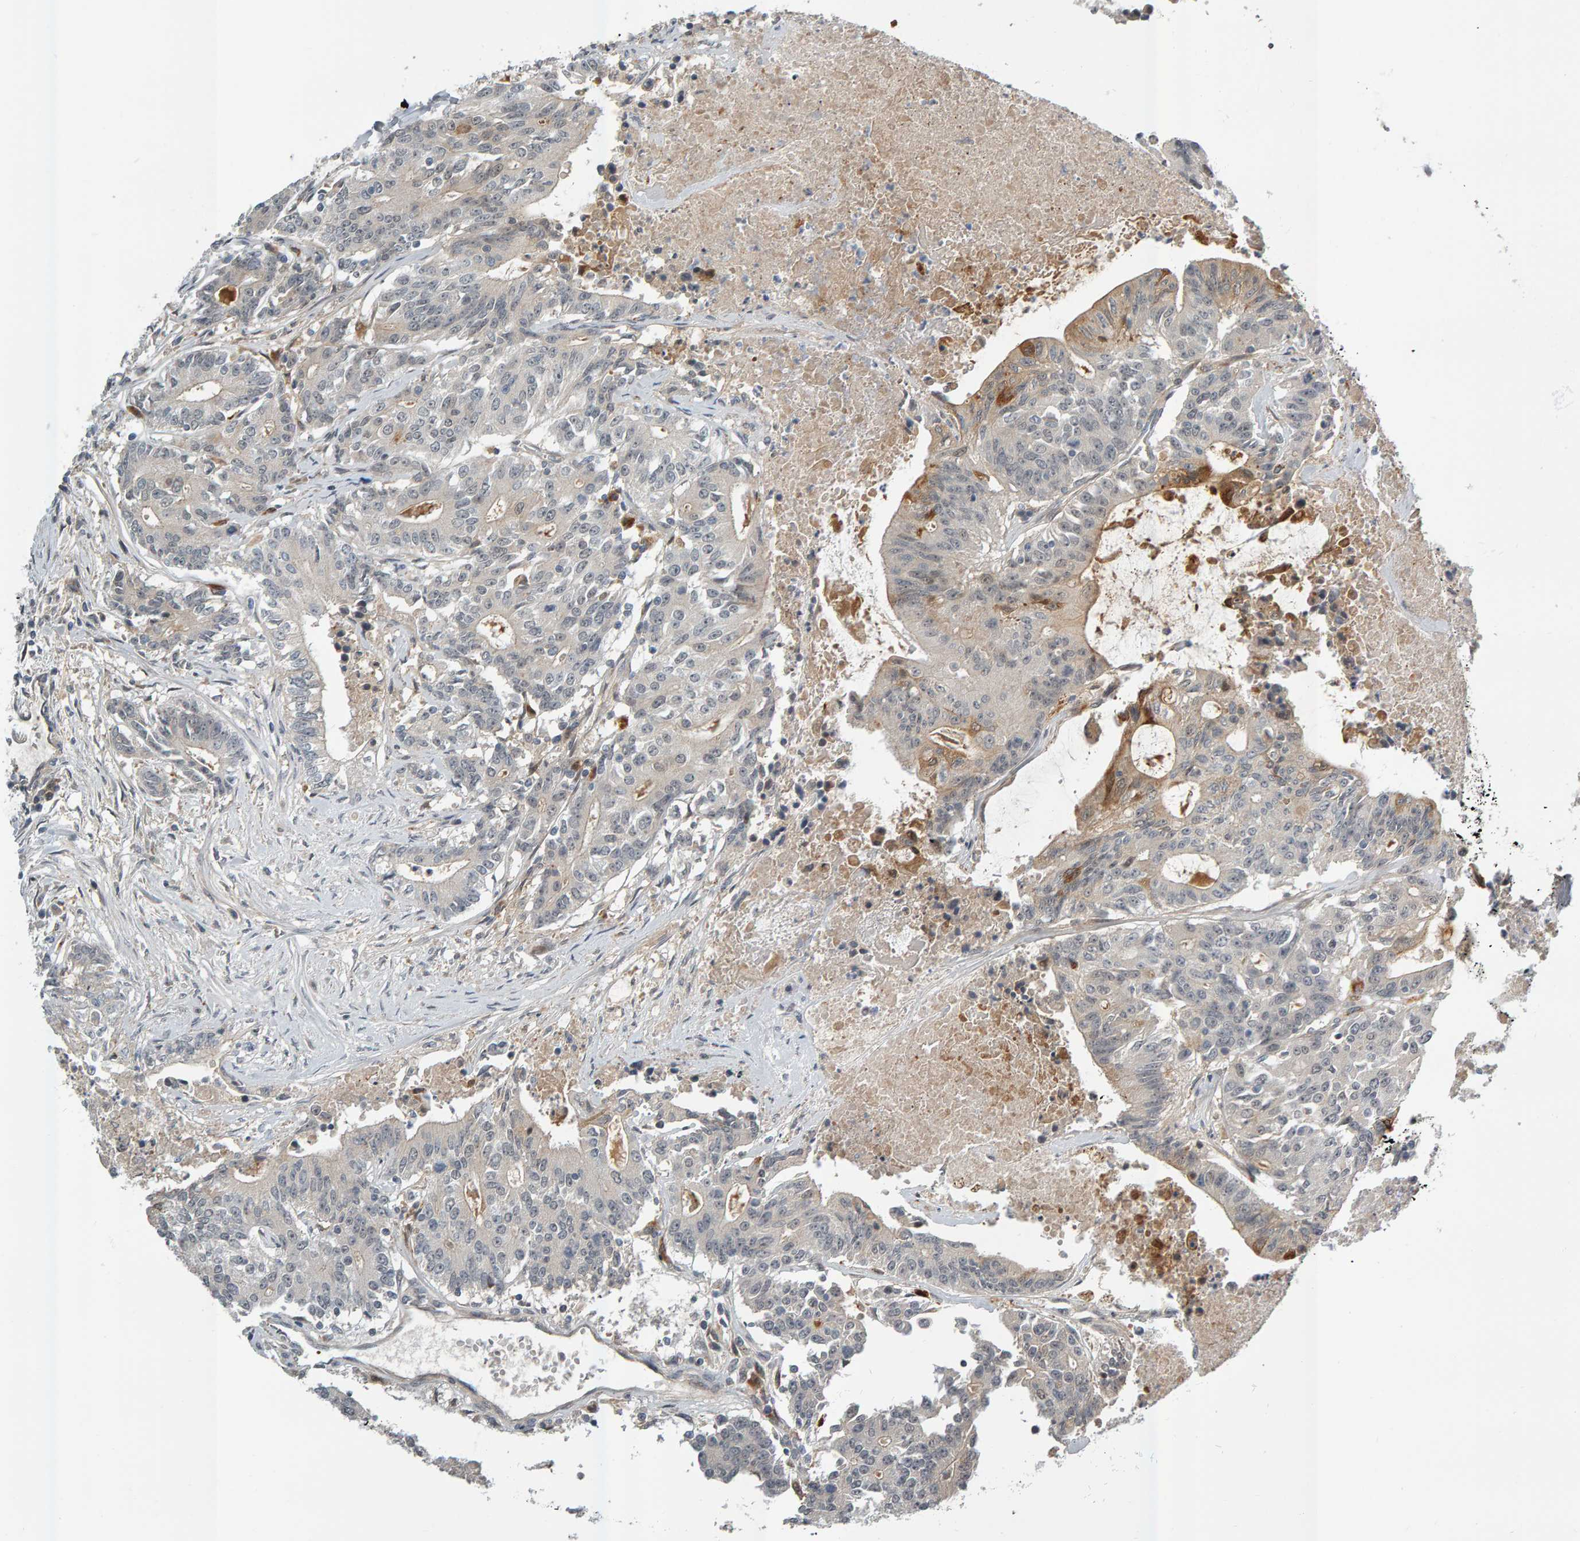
{"staining": {"intensity": "weak", "quantity": "<25%", "location": "cytoplasmic/membranous"}, "tissue": "colorectal cancer", "cell_type": "Tumor cells", "image_type": "cancer", "snomed": [{"axis": "morphology", "description": "Adenocarcinoma, NOS"}, {"axis": "topography", "description": "Colon"}], "caption": "IHC photomicrograph of adenocarcinoma (colorectal) stained for a protein (brown), which shows no expression in tumor cells.", "gene": "ZNF160", "patient": {"sex": "female", "age": 77}}